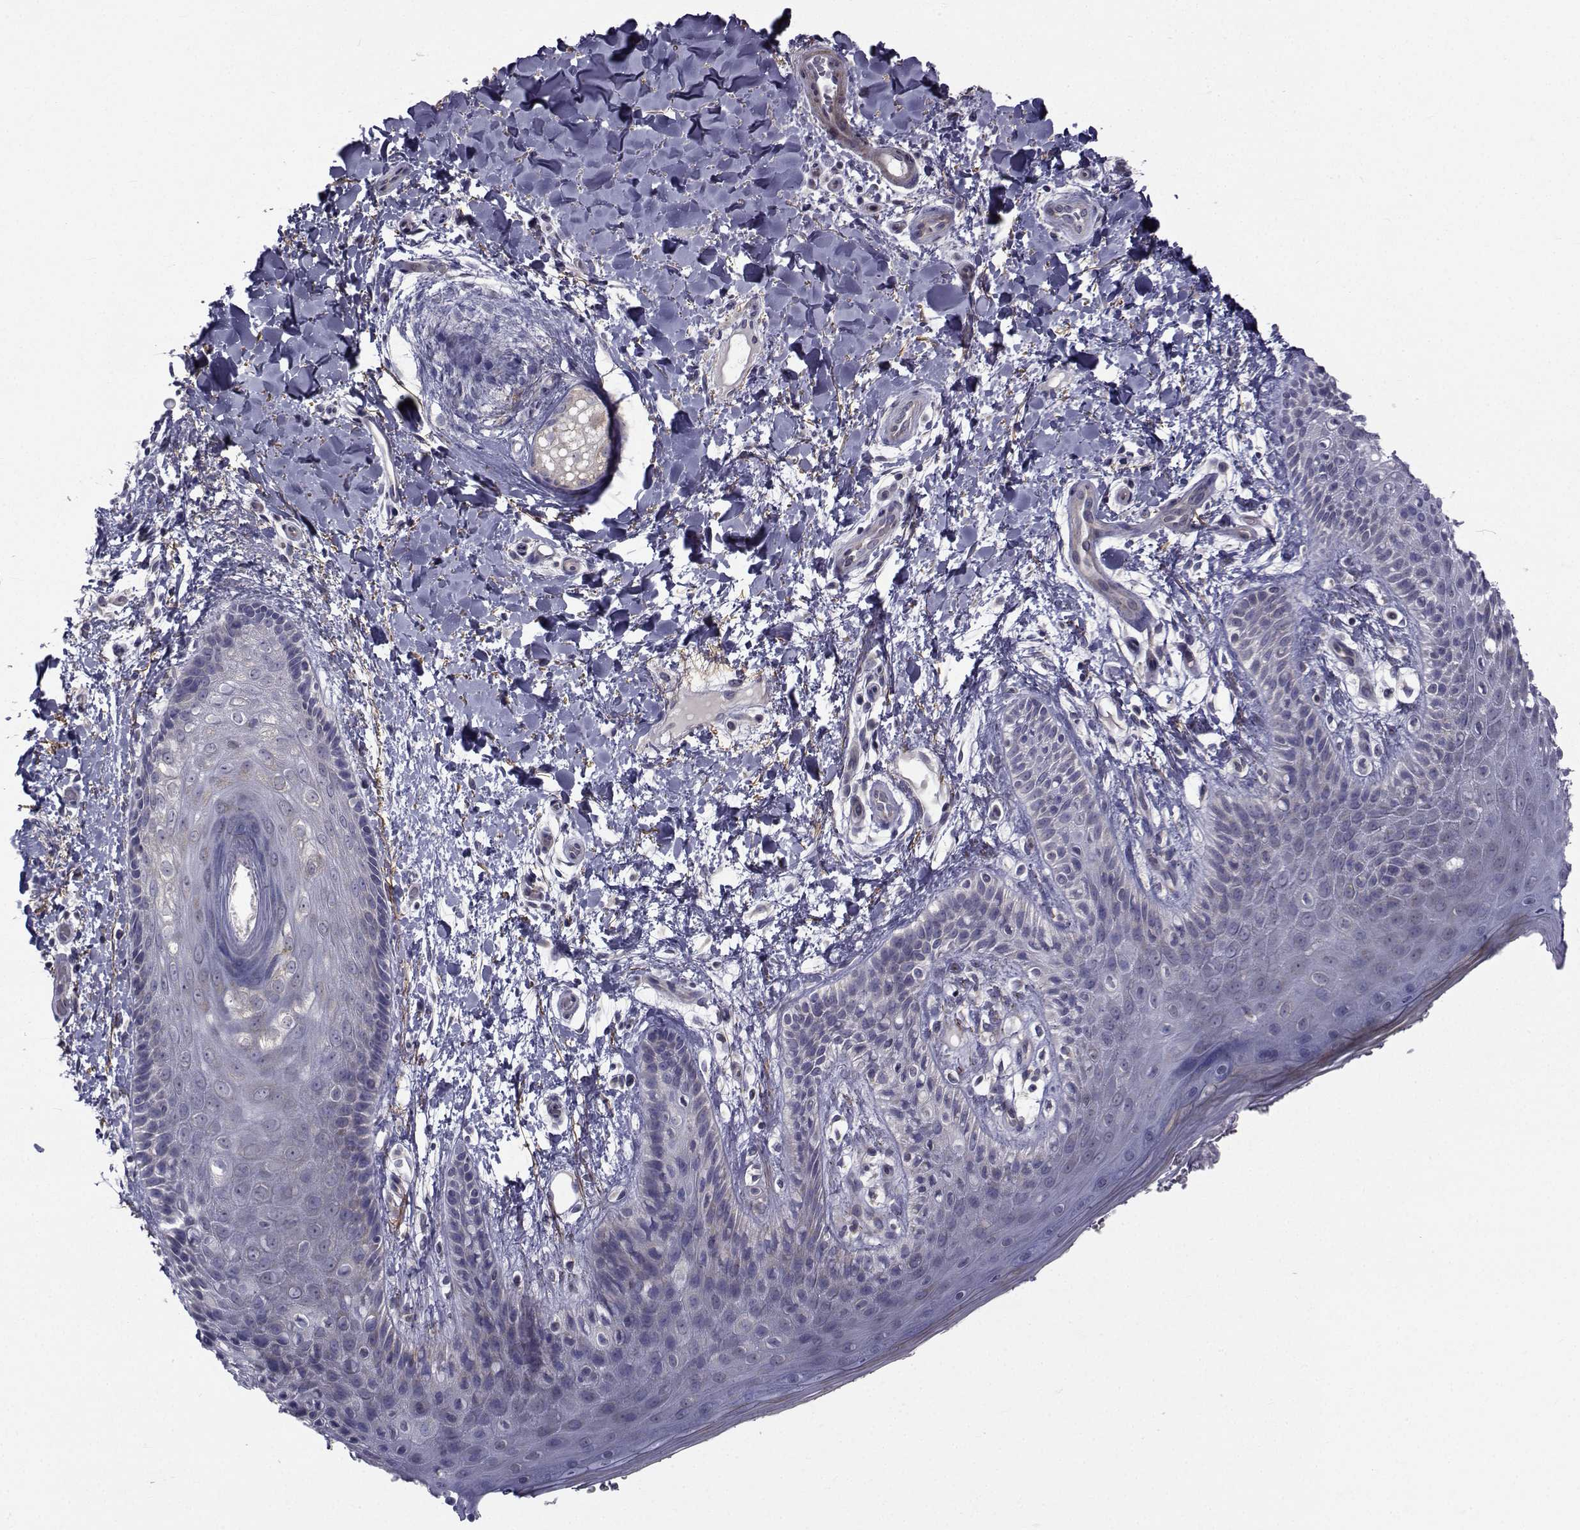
{"staining": {"intensity": "weak", "quantity": "<25%", "location": "cytoplasmic/membranous"}, "tissue": "skin", "cell_type": "Epidermal cells", "image_type": "normal", "snomed": [{"axis": "morphology", "description": "Normal tissue, NOS"}, {"axis": "topography", "description": "Anal"}], "caption": "IHC image of benign skin stained for a protein (brown), which demonstrates no positivity in epidermal cells.", "gene": "CFAP74", "patient": {"sex": "male", "age": 36}}